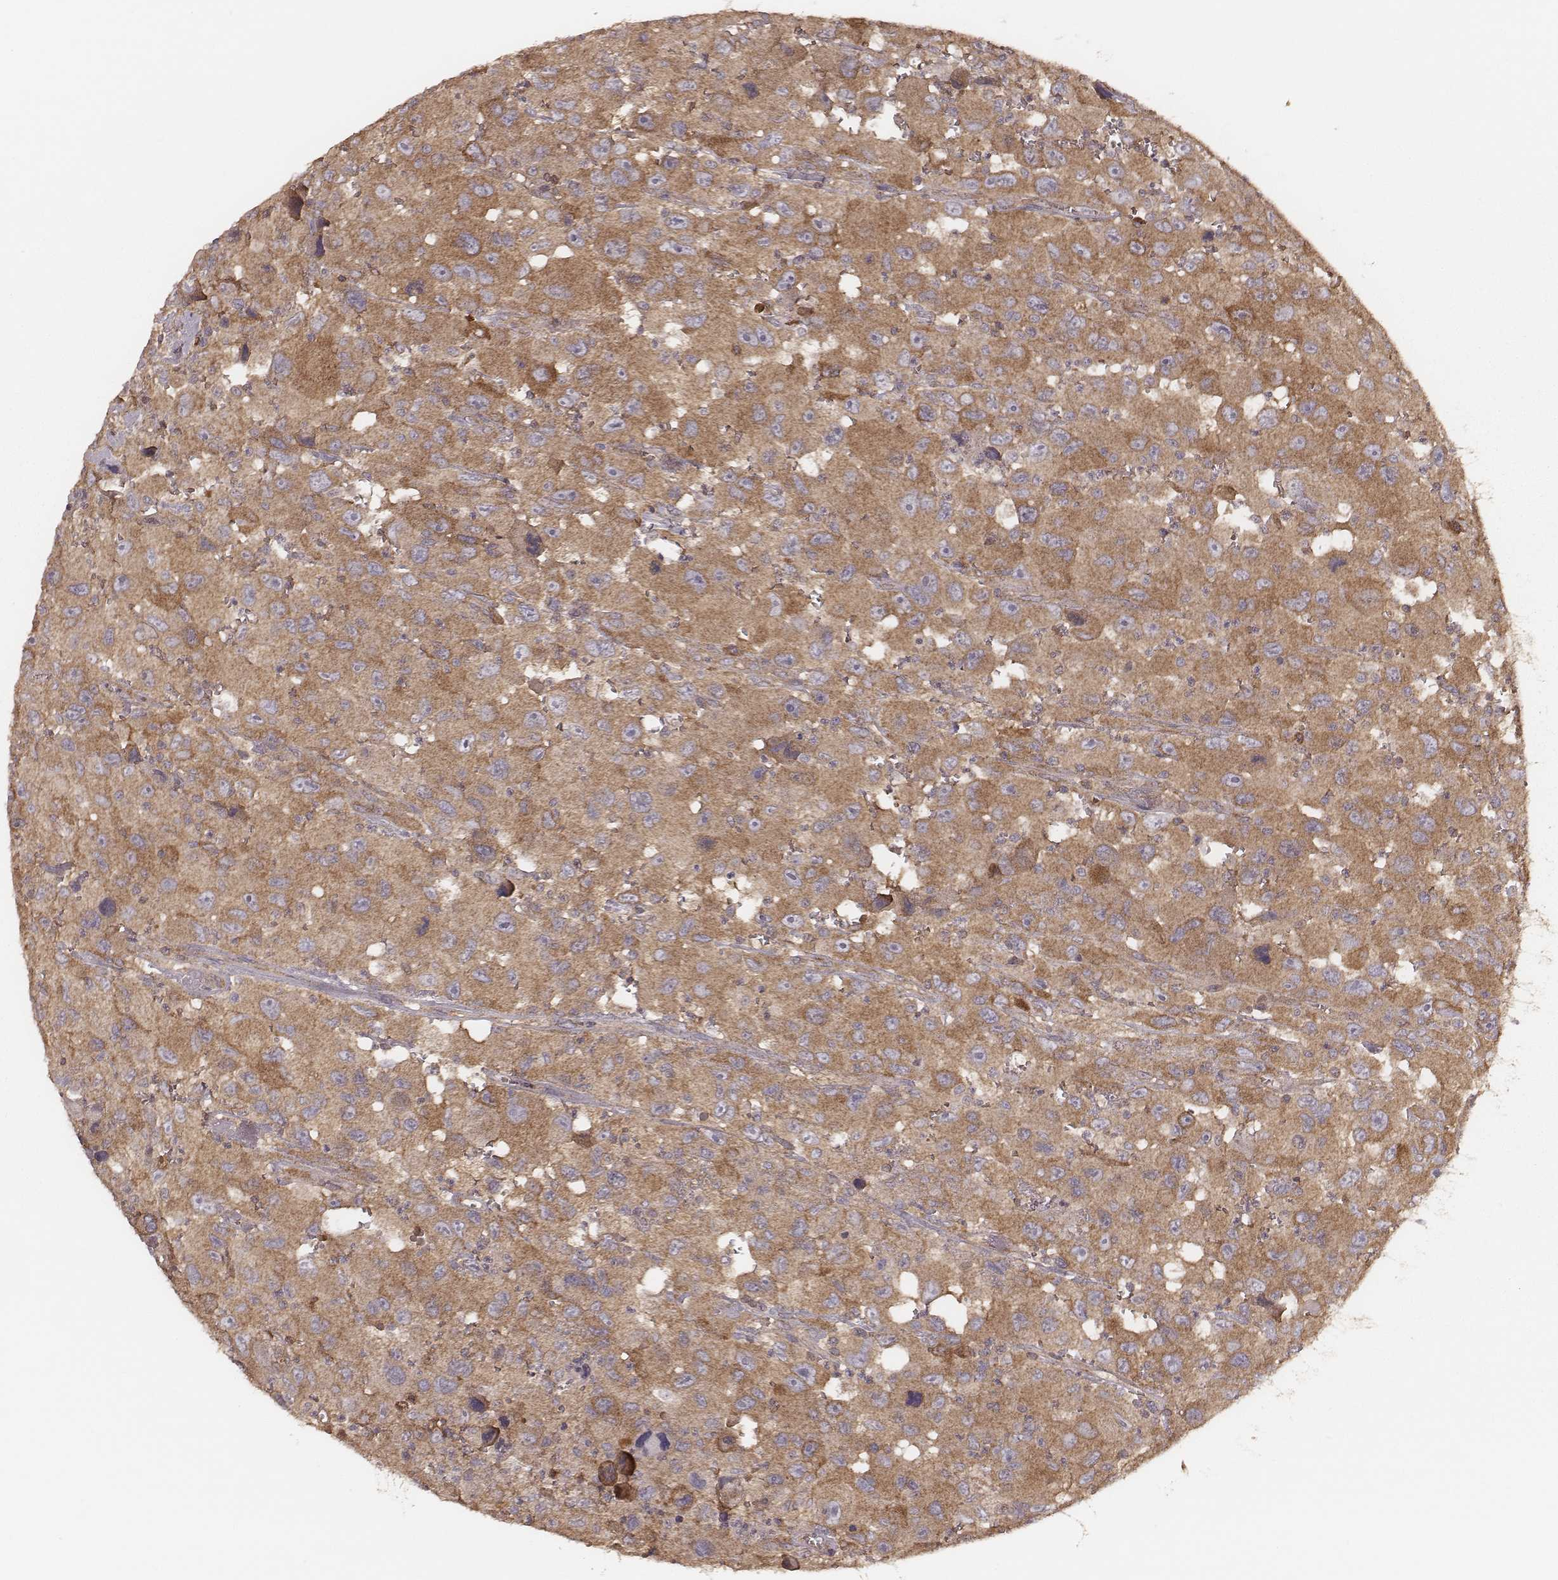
{"staining": {"intensity": "moderate", "quantity": ">75%", "location": "cytoplasmic/membranous"}, "tissue": "head and neck cancer", "cell_type": "Tumor cells", "image_type": "cancer", "snomed": [{"axis": "morphology", "description": "Squamous cell carcinoma, NOS"}, {"axis": "morphology", "description": "Squamous cell carcinoma, metastatic, NOS"}, {"axis": "topography", "description": "Oral tissue"}, {"axis": "topography", "description": "Head-Neck"}], "caption": "Immunohistochemistry (IHC) of human squamous cell carcinoma (head and neck) exhibits medium levels of moderate cytoplasmic/membranous expression in approximately >75% of tumor cells.", "gene": "CARS1", "patient": {"sex": "female", "age": 85}}